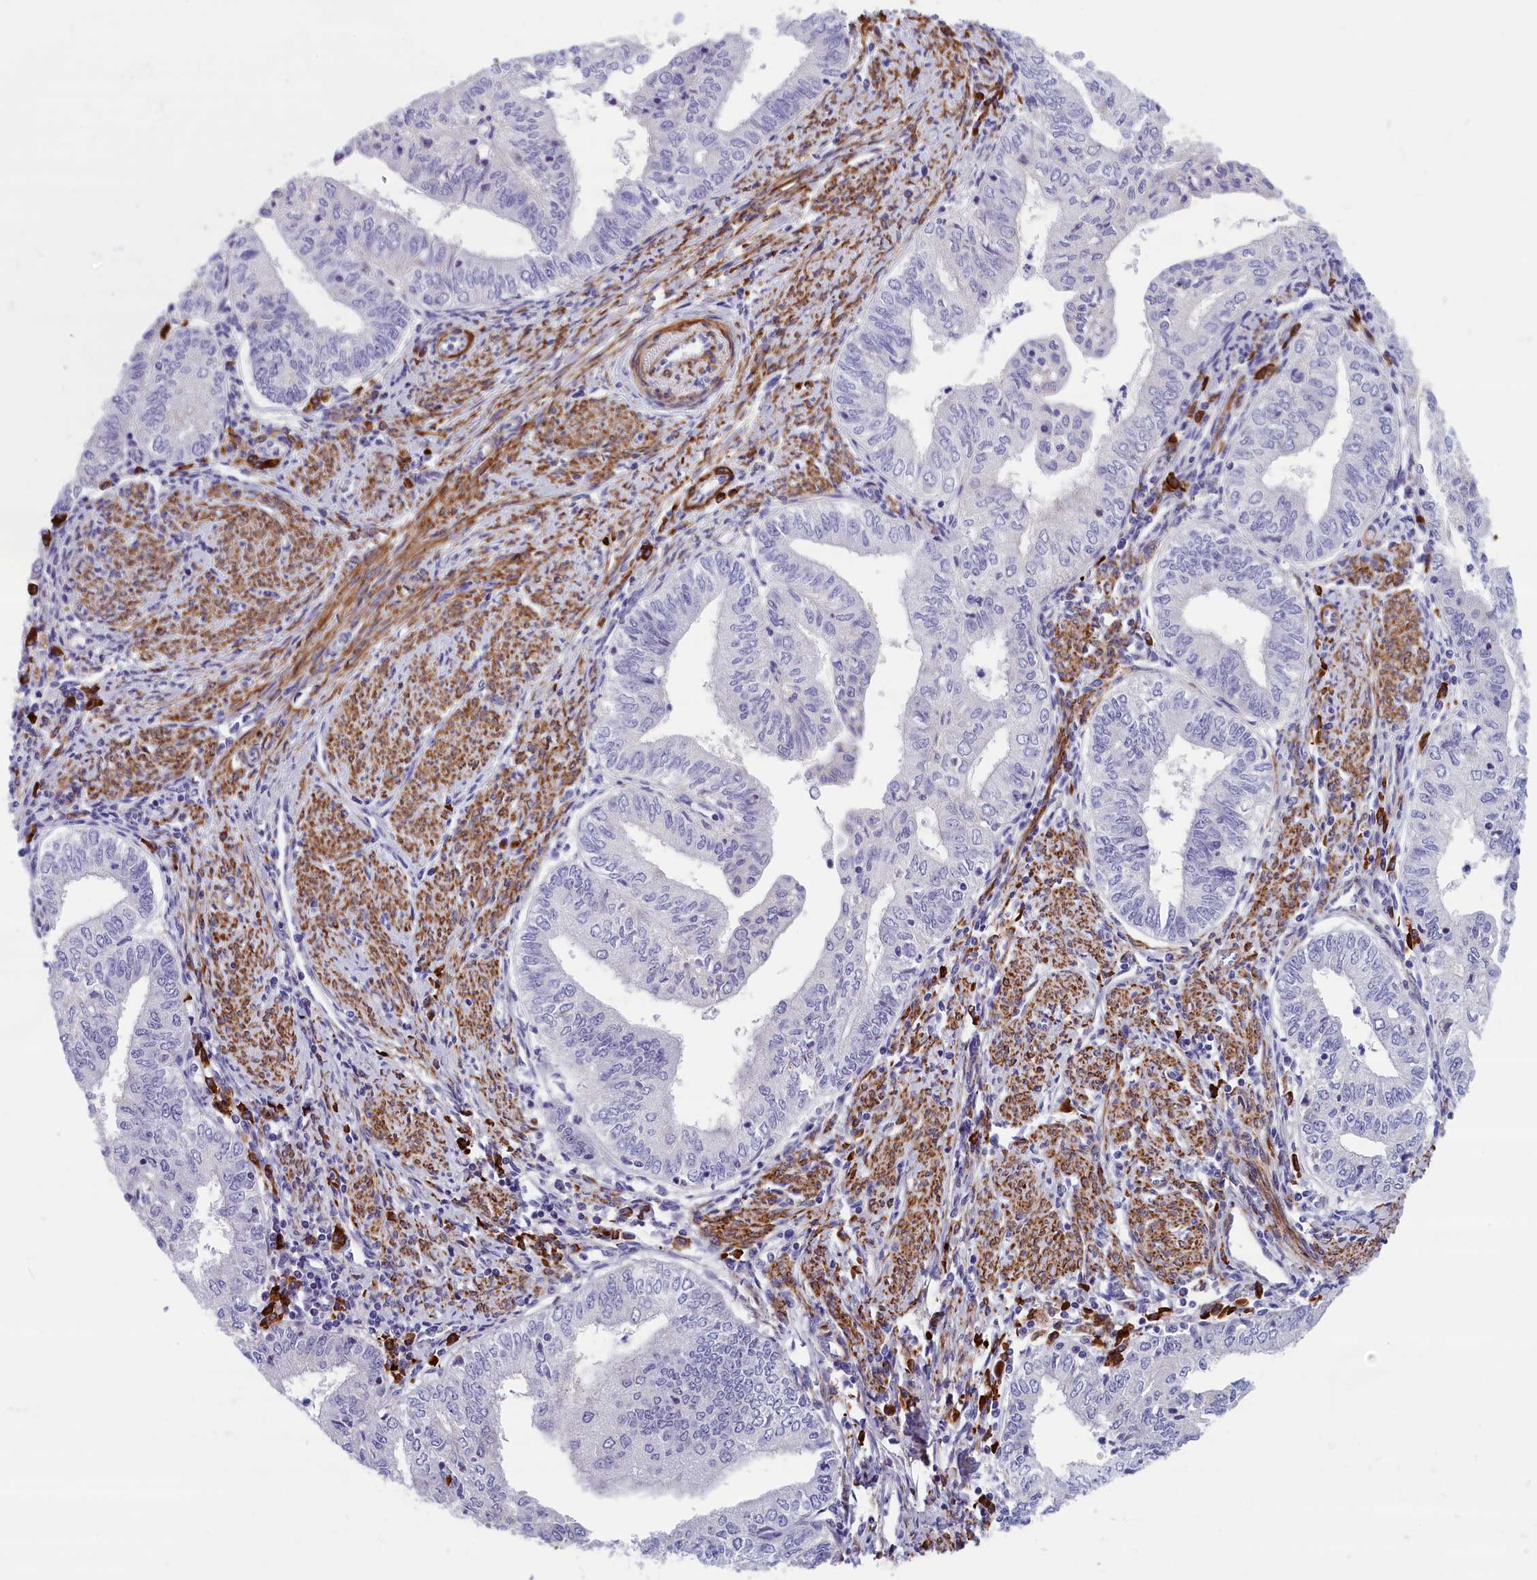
{"staining": {"intensity": "negative", "quantity": "none", "location": "none"}, "tissue": "endometrial cancer", "cell_type": "Tumor cells", "image_type": "cancer", "snomed": [{"axis": "morphology", "description": "Adenocarcinoma, NOS"}, {"axis": "topography", "description": "Endometrium"}], "caption": "Adenocarcinoma (endometrial) was stained to show a protein in brown. There is no significant expression in tumor cells.", "gene": "BCL2L13", "patient": {"sex": "female", "age": 66}}